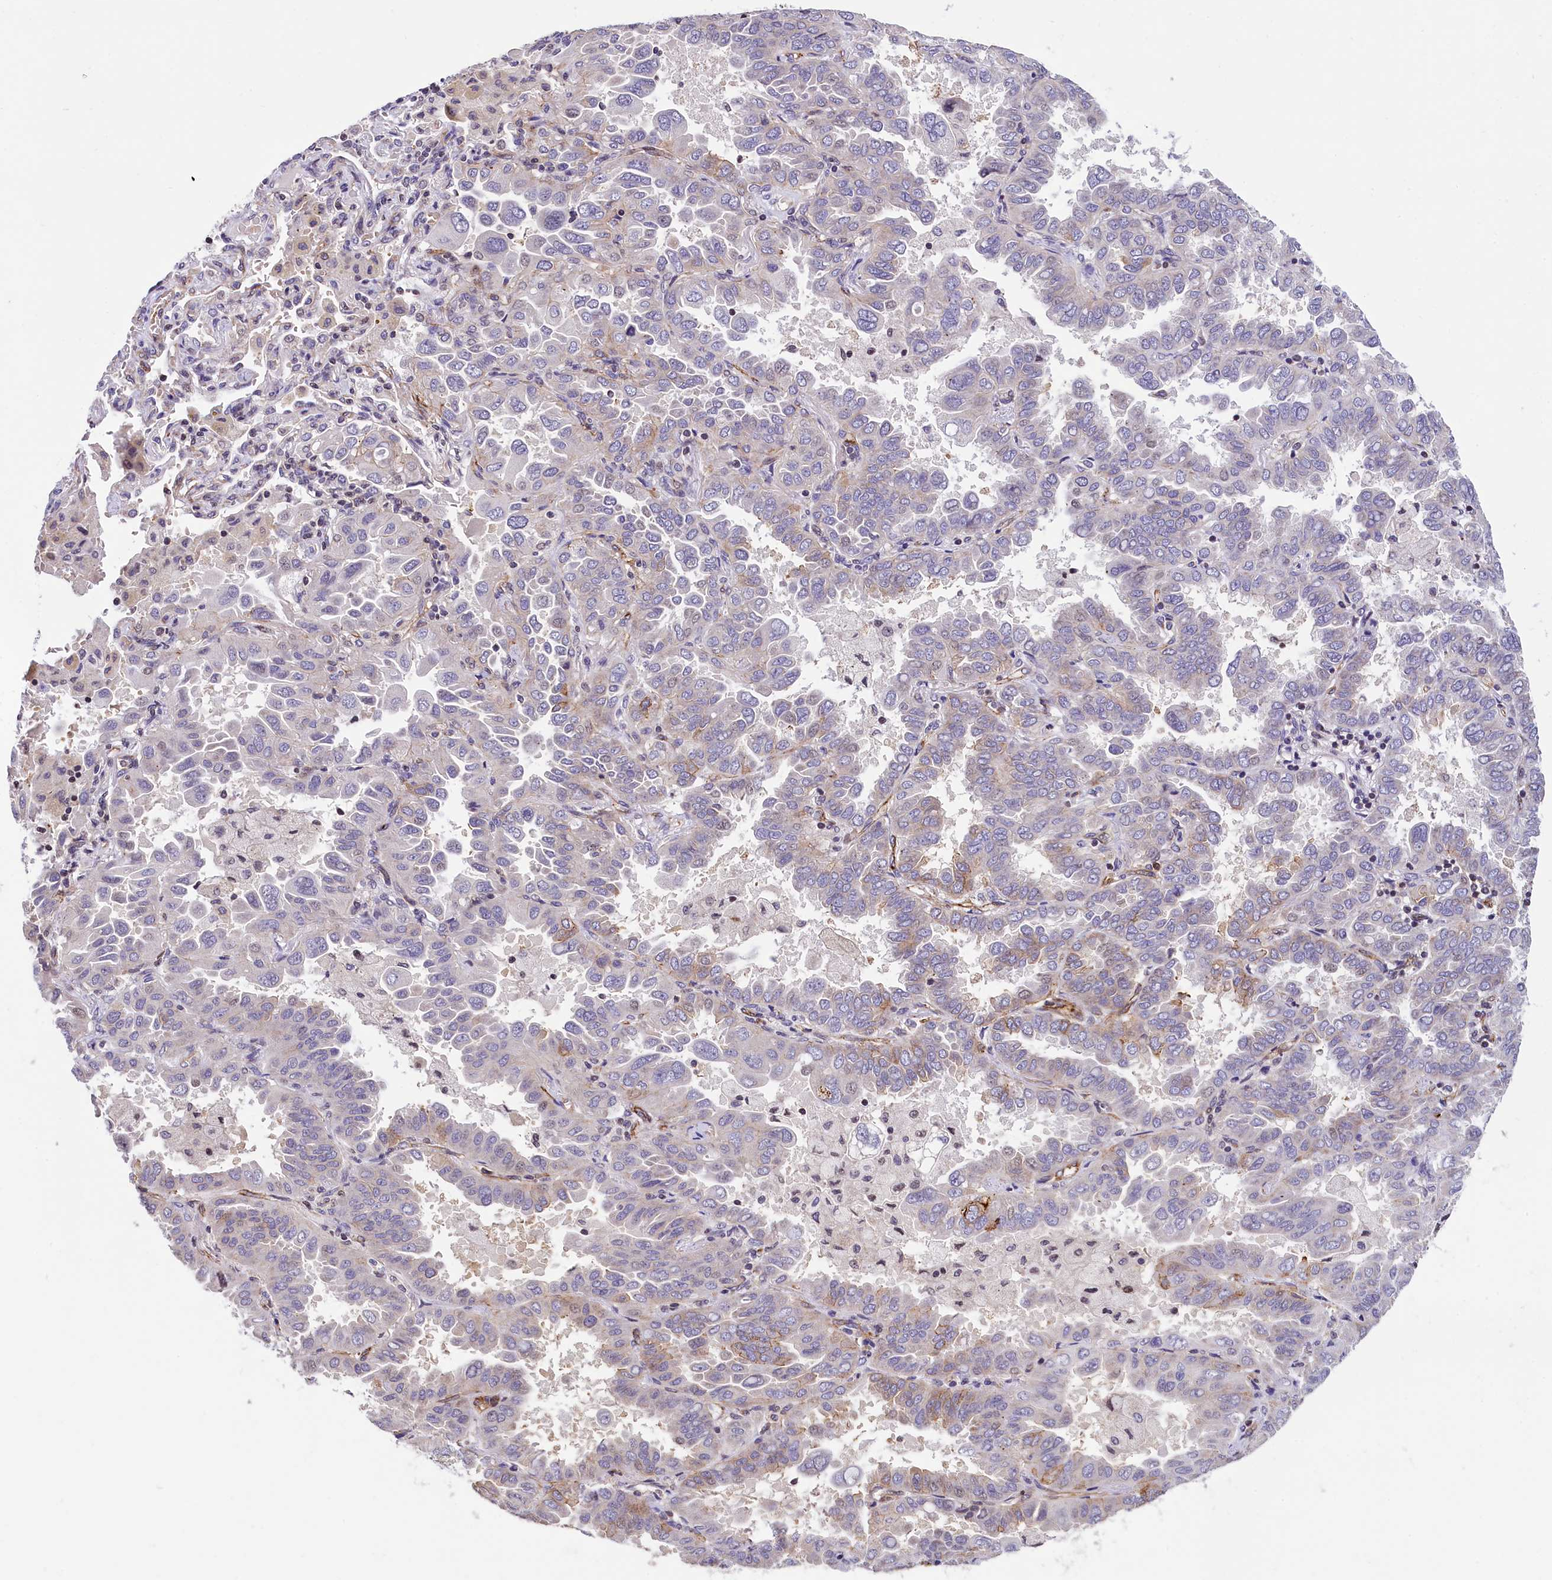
{"staining": {"intensity": "negative", "quantity": "none", "location": "none"}, "tissue": "lung cancer", "cell_type": "Tumor cells", "image_type": "cancer", "snomed": [{"axis": "morphology", "description": "Adenocarcinoma, NOS"}, {"axis": "topography", "description": "Lung"}], "caption": "An IHC photomicrograph of lung adenocarcinoma is shown. There is no staining in tumor cells of lung adenocarcinoma.", "gene": "ZNF2", "patient": {"sex": "male", "age": 64}}